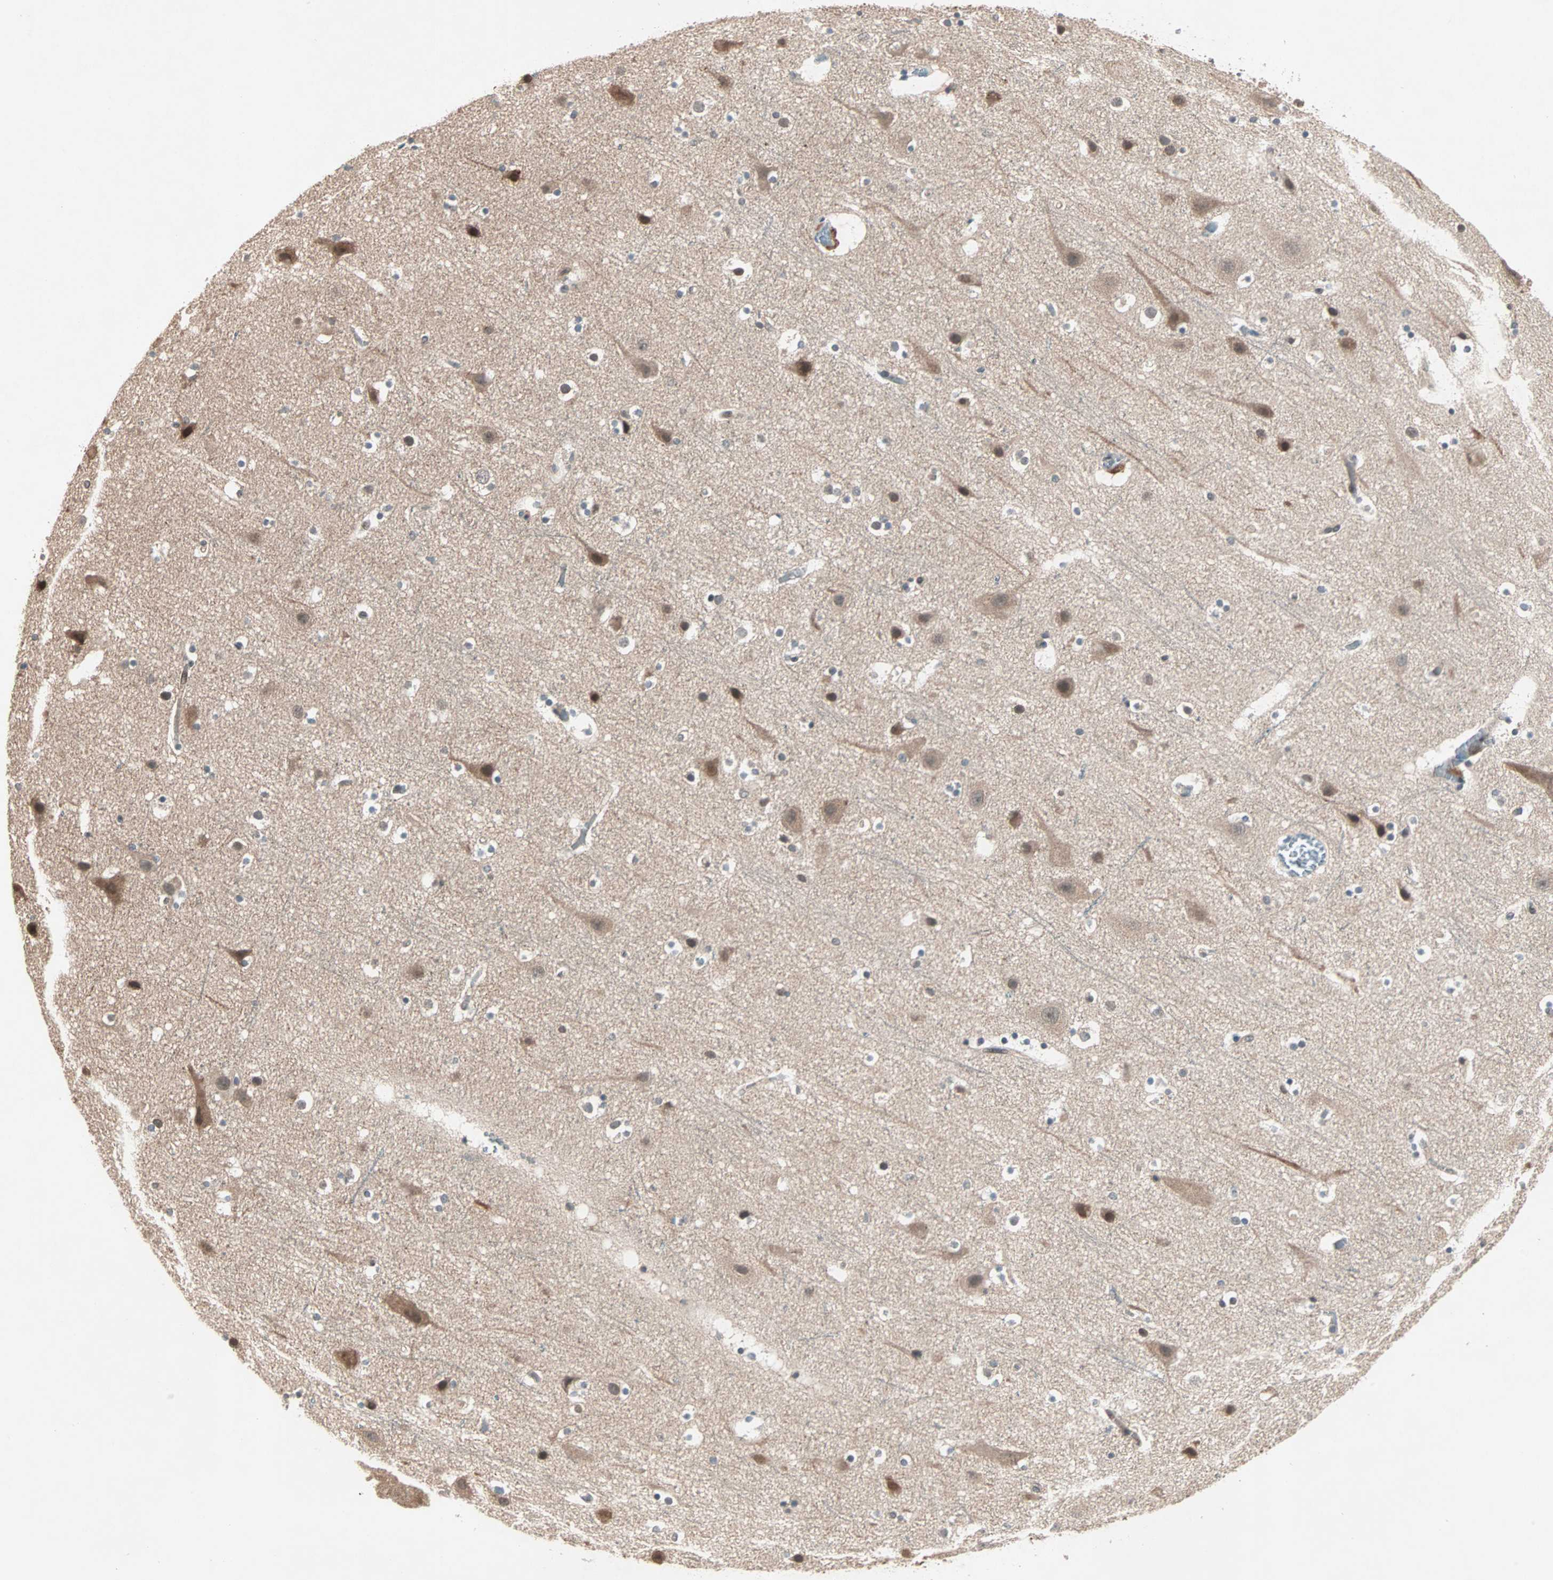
{"staining": {"intensity": "moderate", "quantity": "25%-75%", "location": "cytoplasmic/membranous"}, "tissue": "cerebral cortex", "cell_type": "Endothelial cells", "image_type": "normal", "snomed": [{"axis": "morphology", "description": "Normal tissue, NOS"}, {"axis": "topography", "description": "Cerebral cortex"}], "caption": "A brown stain highlights moderate cytoplasmic/membranous positivity of a protein in endothelial cells of unremarkable human cerebral cortex. (IHC, brightfield microscopy, high magnification).", "gene": "PGBD1", "patient": {"sex": "male", "age": 45}}